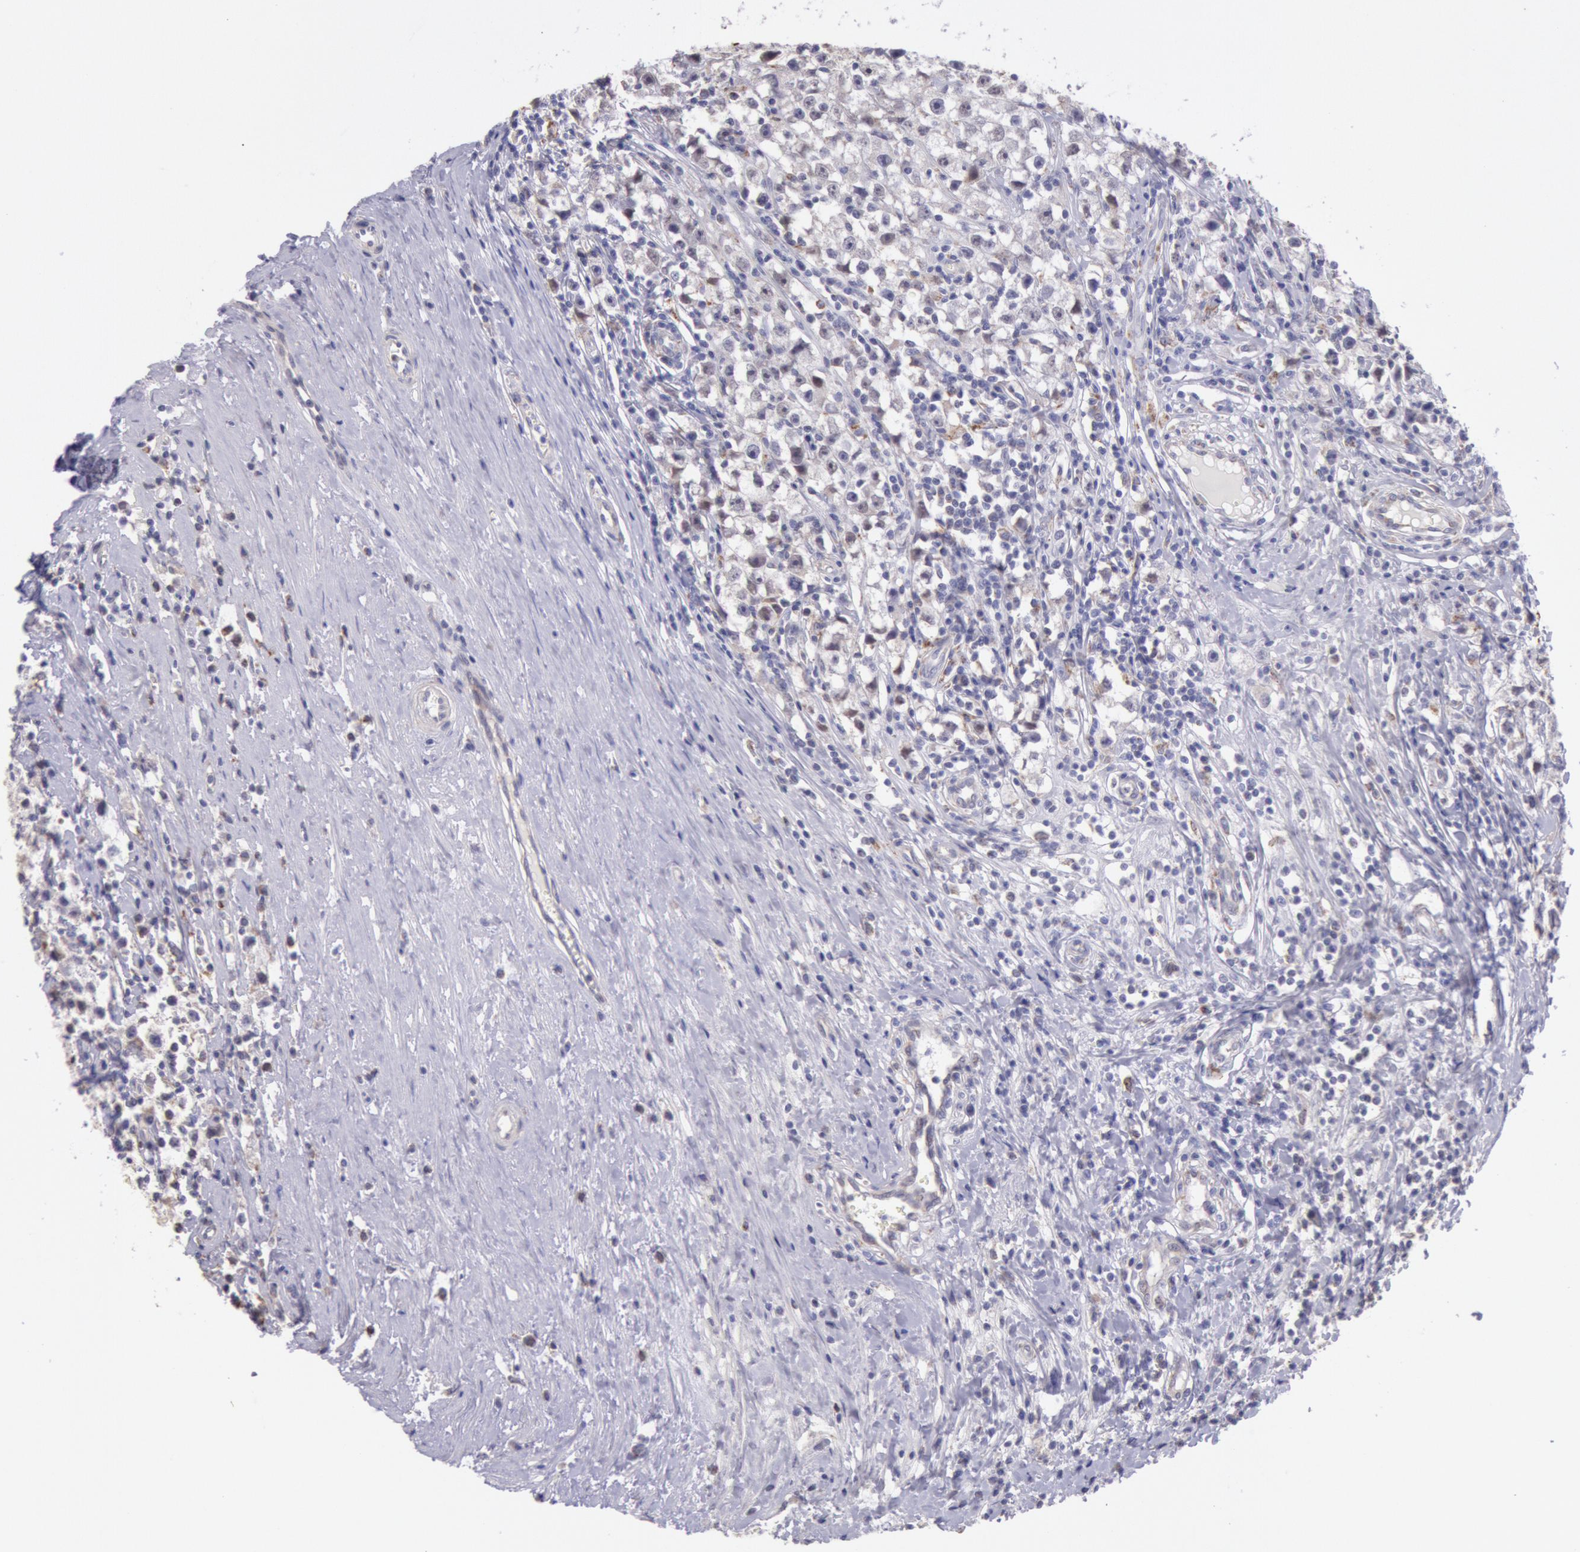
{"staining": {"intensity": "weak", "quantity": "<25%", "location": "cytoplasmic/membranous,nuclear"}, "tissue": "testis cancer", "cell_type": "Tumor cells", "image_type": "cancer", "snomed": [{"axis": "morphology", "description": "Seminoma, NOS"}, {"axis": "topography", "description": "Testis"}], "caption": "Human seminoma (testis) stained for a protein using IHC shows no staining in tumor cells.", "gene": "FRMD6", "patient": {"sex": "male", "age": 35}}